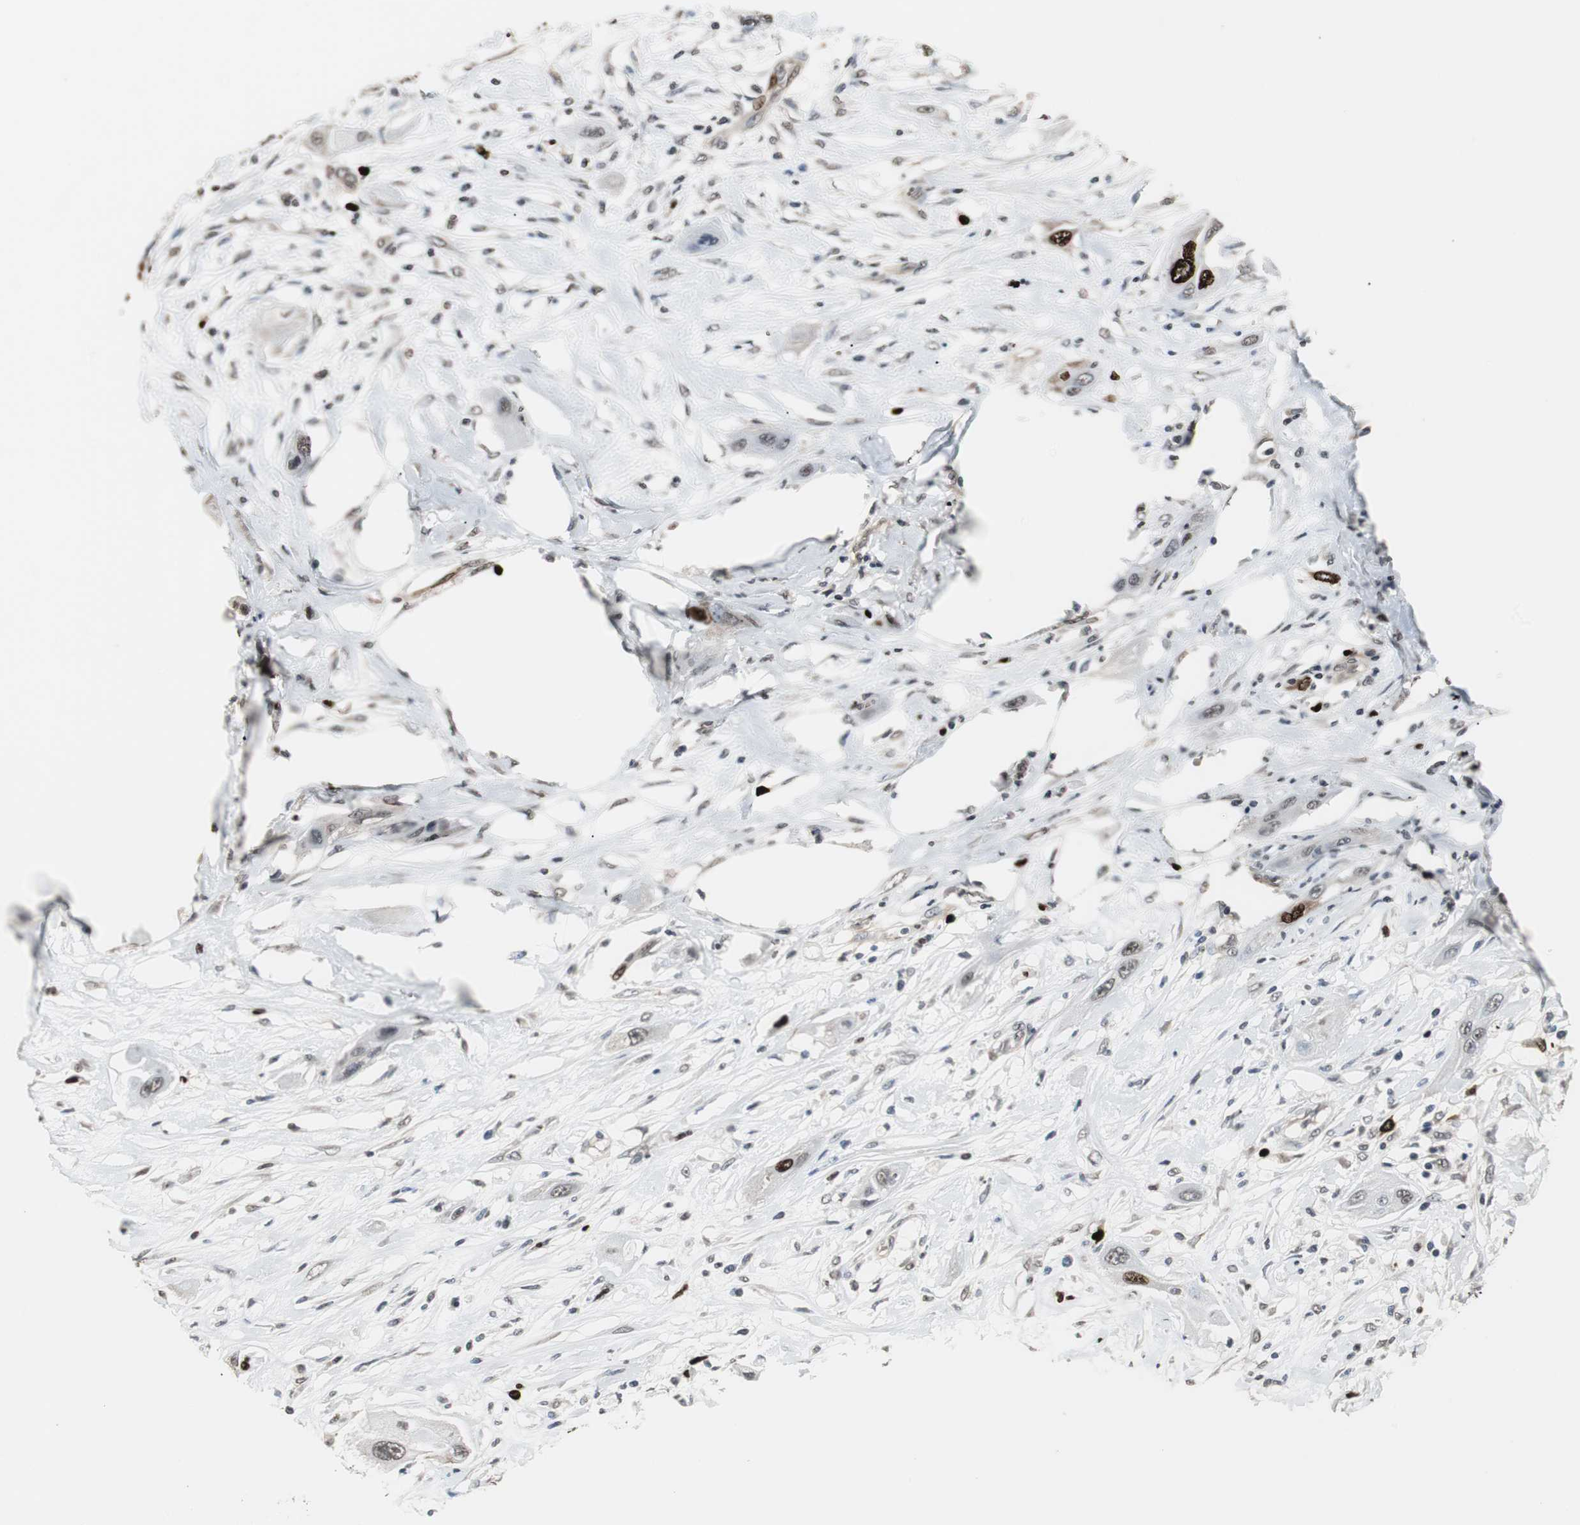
{"staining": {"intensity": "strong", "quantity": "25%-75%", "location": "nuclear"}, "tissue": "lung cancer", "cell_type": "Tumor cells", "image_type": "cancer", "snomed": [{"axis": "morphology", "description": "Squamous cell carcinoma, NOS"}, {"axis": "topography", "description": "Lung"}], "caption": "Brown immunohistochemical staining in human lung cancer exhibits strong nuclear staining in about 25%-75% of tumor cells.", "gene": "TOP2A", "patient": {"sex": "female", "age": 47}}